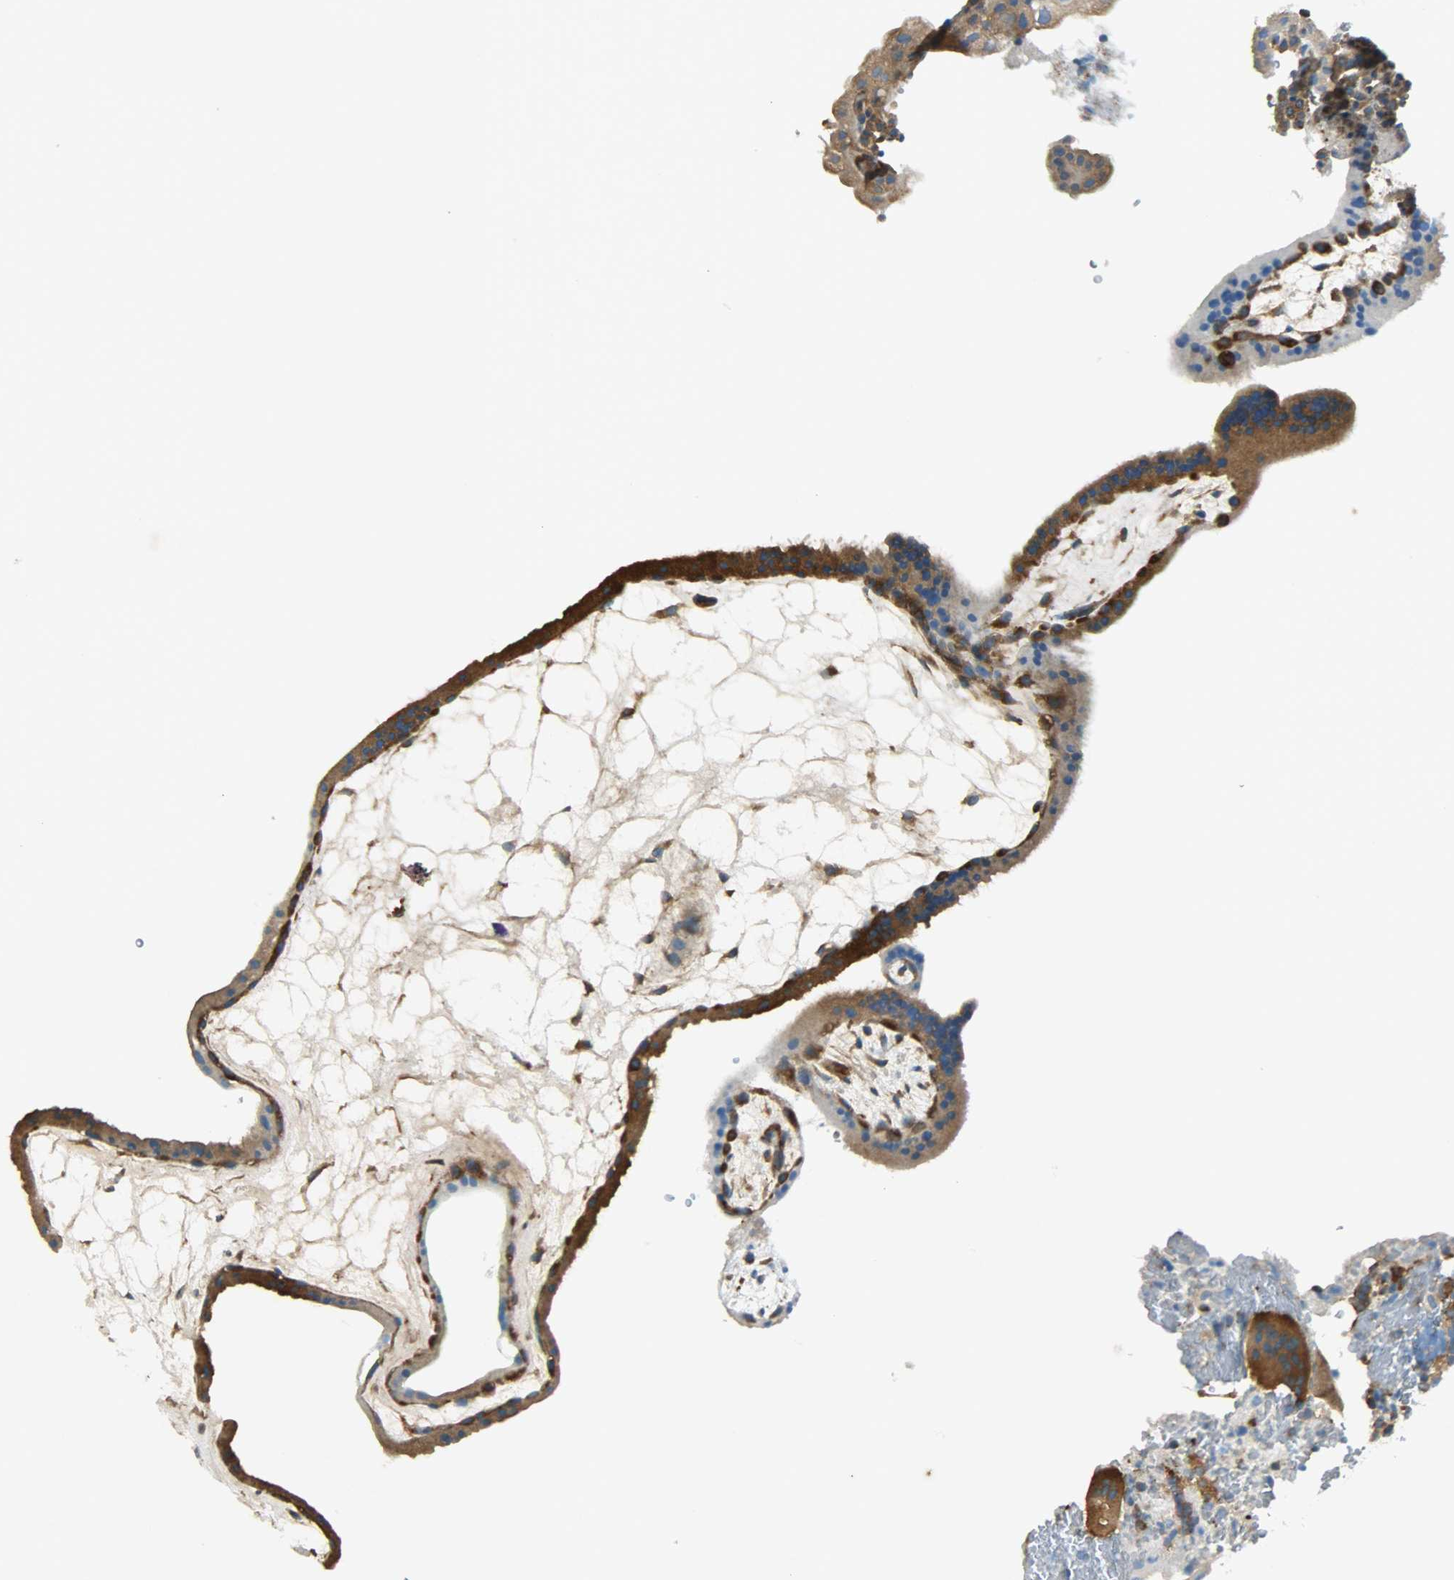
{"staining": {"intensity": "strong", "quantity": ">75%", "location": "cytoplasmic/membranous"}, "tissue": "placenta", "cell_type": "Decidual cells", "image_type": "normal", "snomed": [{"axis": "morphology", "description": "Normal tissue, NOS"}, {"axis": "topography", "description": "Placenta"}], "caption": "About >75% of decidual cells in normal human placenta reveal strong cytoplasmic/membranous protein expression as visualized by brown immunohistochemical staining.", "gene": "TSC22D2", "patient": {"sex": "female", "age": 19}}